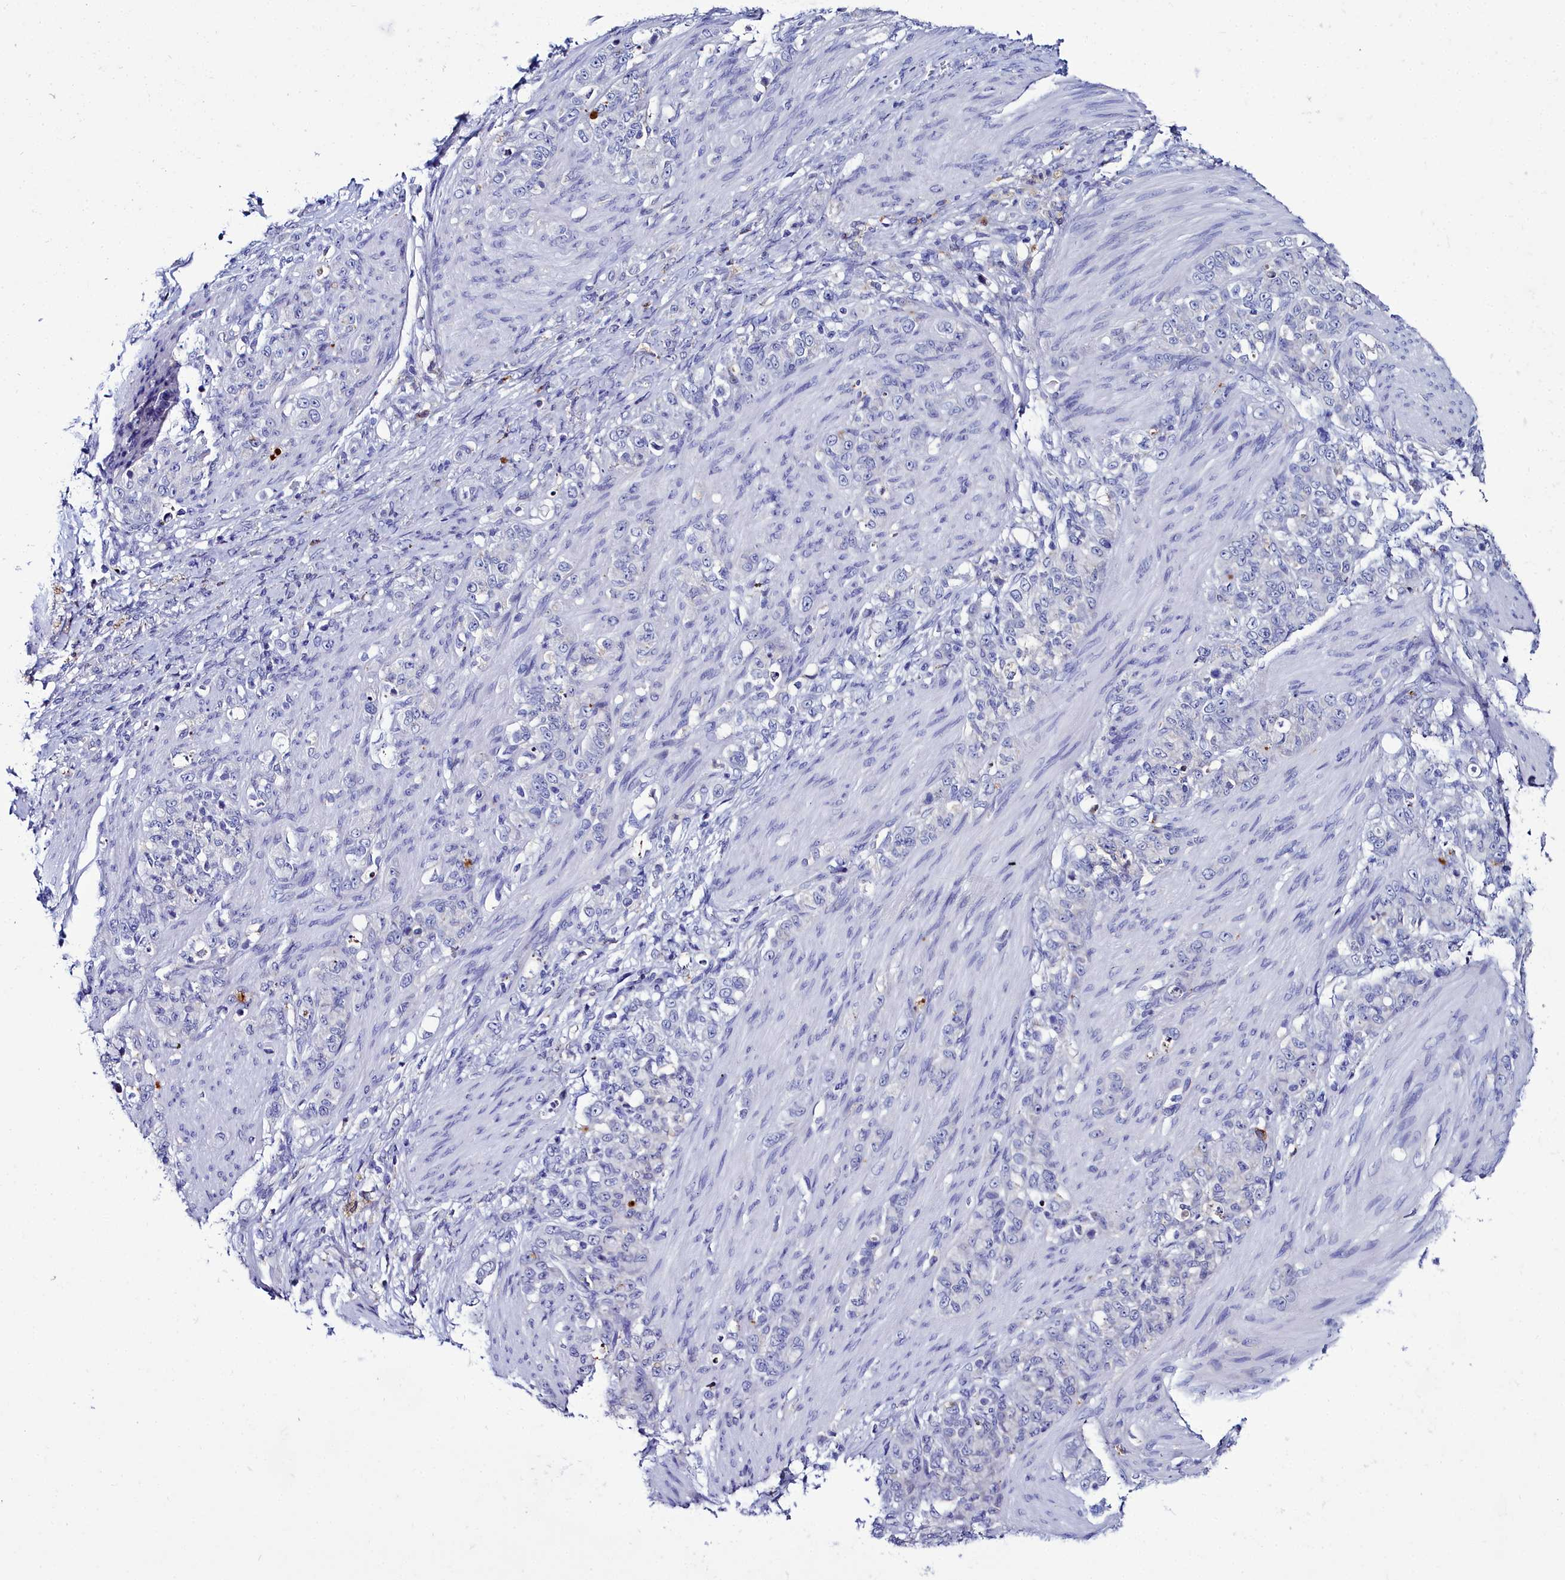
{"staining": {"intensity": "negative", "quantity": "none", "location": "none"}, "tissue": "stomach cancer", "cell_type": "Tumor cells", "image_type": "cancer", "snomed": [{"axis": "morphology", "description": "Adenocarcinoma, NOS"}, {"axis": "topography", "description": "Stomach"}], "caption": "Stomach adenocarcinoma was stained to show a protein in brown. There is no significant staining in tumor cells.", "gene": "ELAPOR2", "patient": {"sex": "female", "age": 79}}